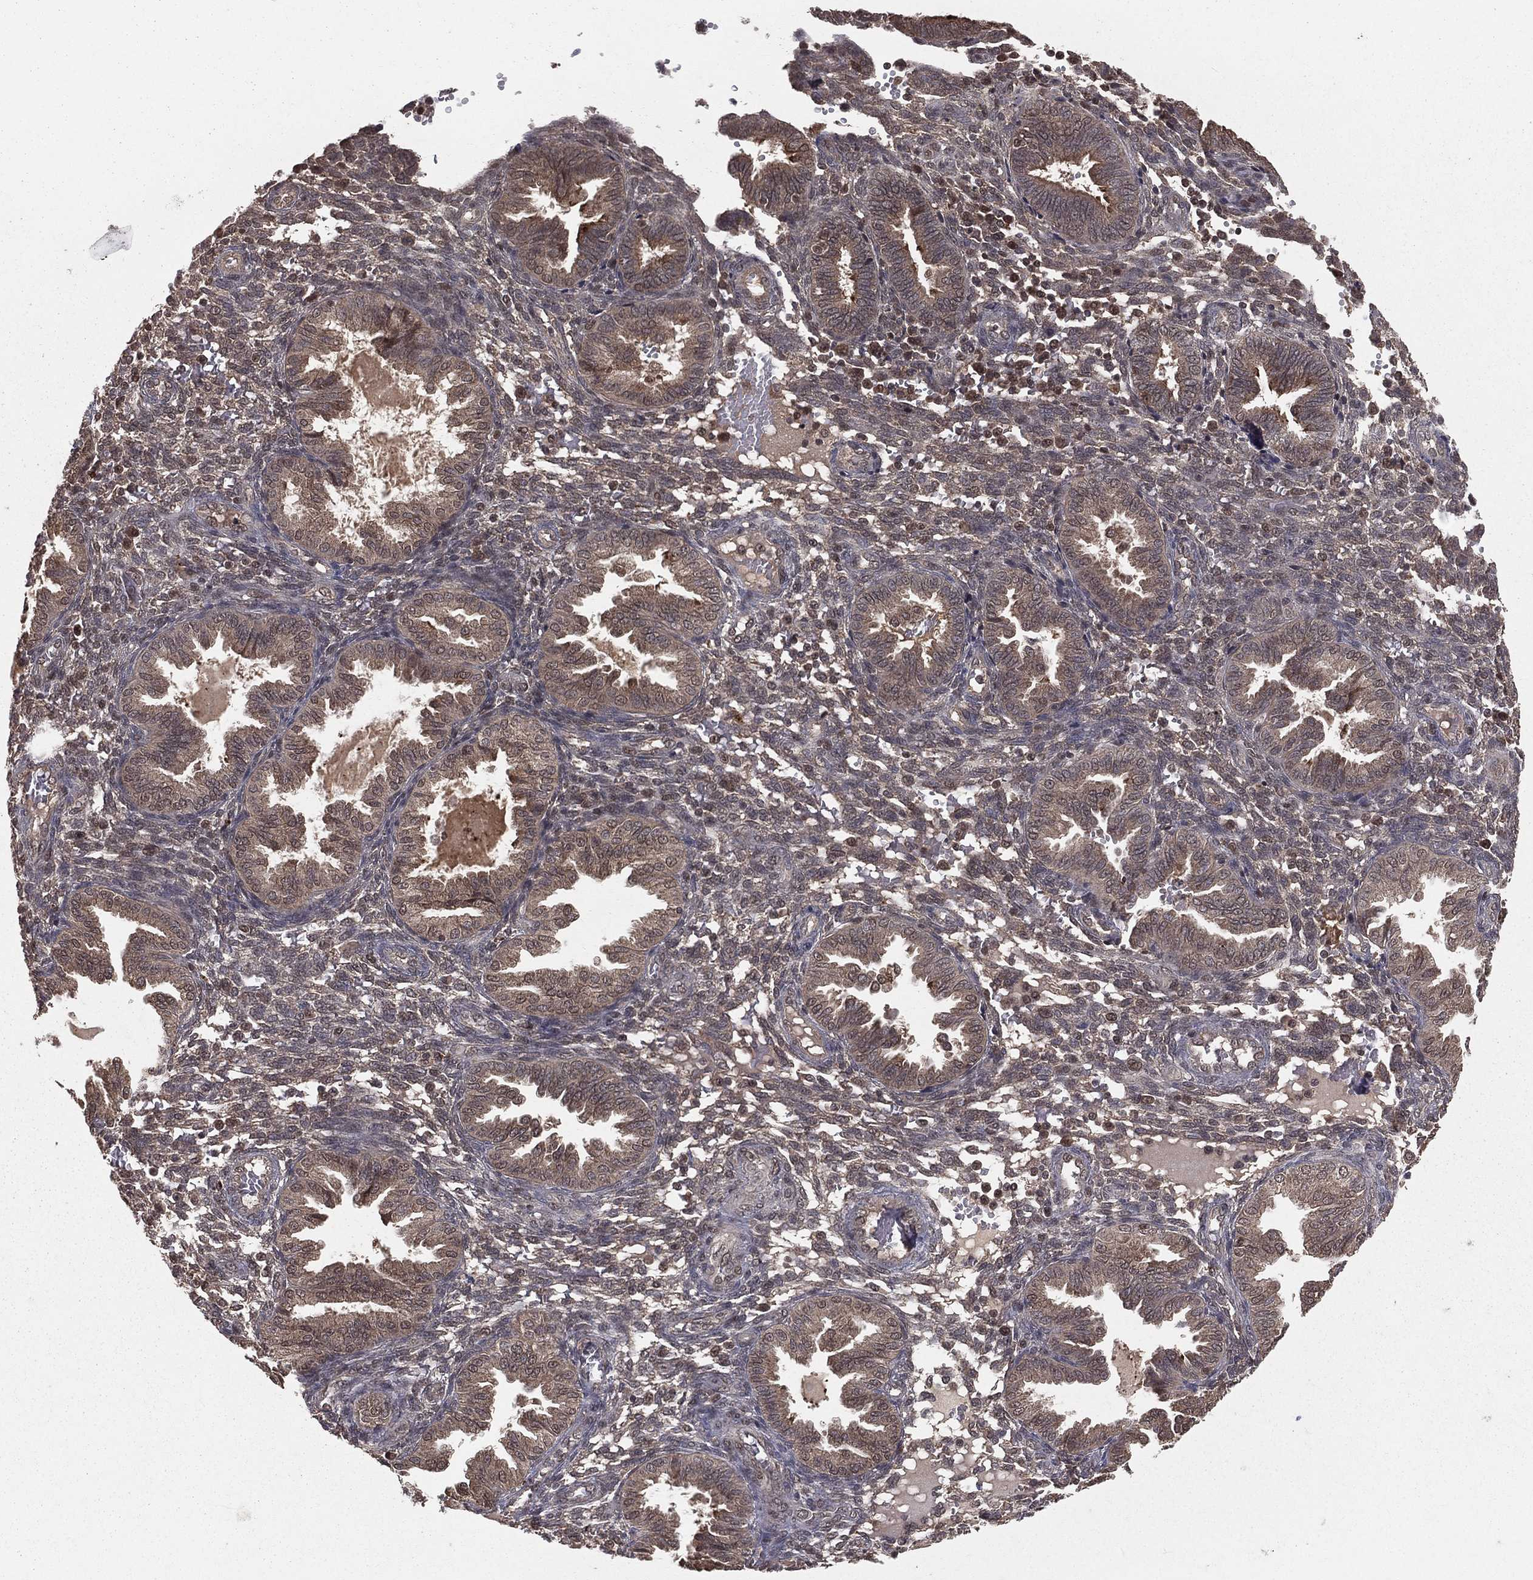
{"staining": {"intensity": "negative", "quantity": "none", "location": "none"}, "tissue": "endometrium", "cell_type": "Cells in endometrial stroma", "image_type": "normal", "snomed": [{"axis": "morphology", "description": "Normal tissue, NOS"}, {"axis": "topography", "description": "Endometrium"}], "caption": "A high-resolution micrograph shows IHC staining of normal endometrium, which displays no significant staining in cells in endometrial stroma. (DAB (3,3'-diaminobenzidine) immunohistochemistry, high magnification).", "gene": "ZDHHC15", "patient": {"sex": "female", "age": 42}}